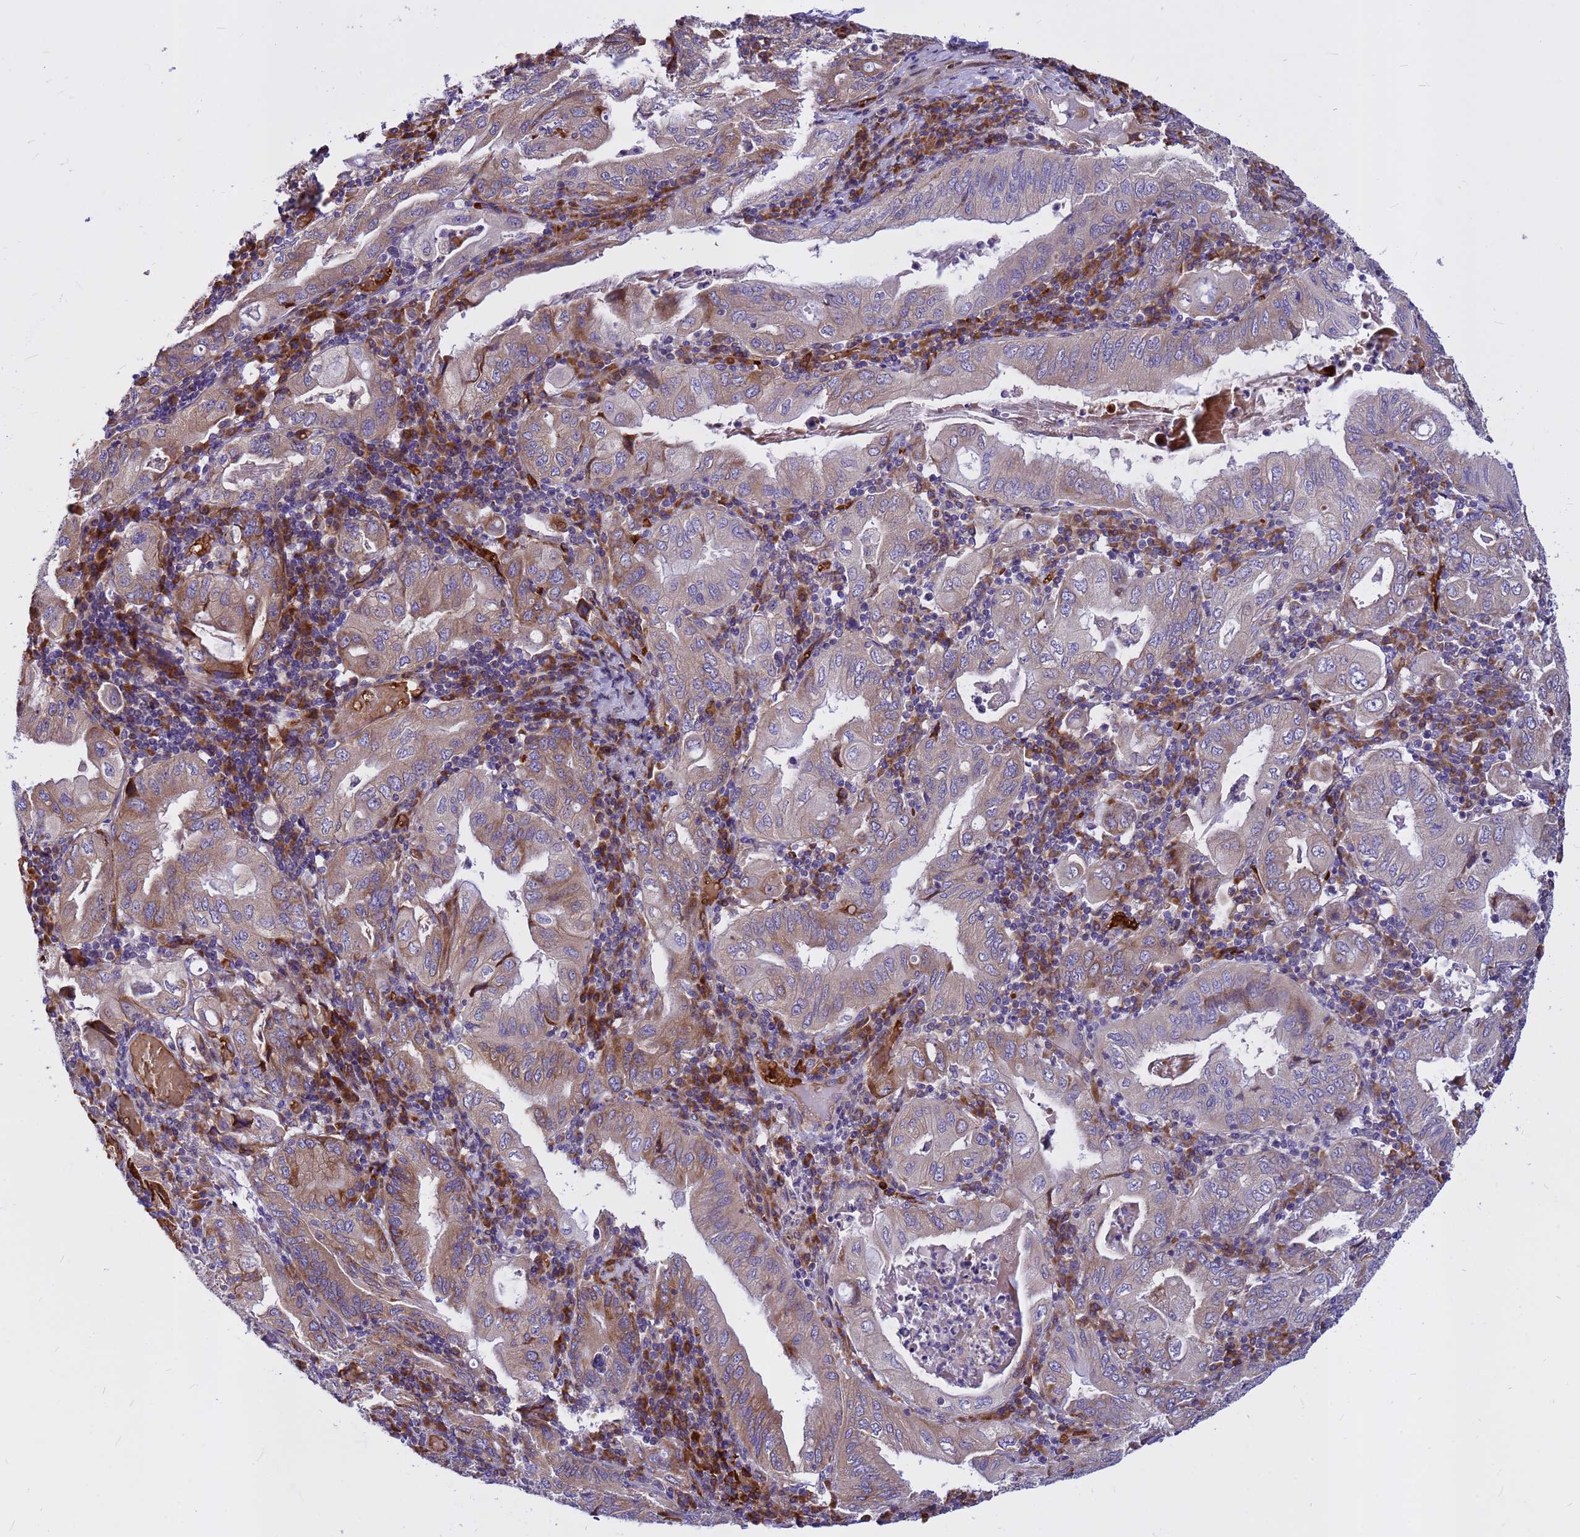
{"staining": {"intensity": "moderate", "quantity": "<25%", "location": "cytoplasmic/membranous"}, "tissue": "stomach cancer", "cell_type": "Tumor cells", "image_type": "cancer", "snomed": [{"axis": "morphology", "description": "Normal tissue, NOS"}, {"axis": "morphology", "description": "Adenocarcinoma, NOS"}, {"axis": "topography", "description": "Esophagus"}, {"axis": "topography", "description": "Stomach, upper"}, {"axis": "topography", "description": "Peripheral nerve tissue"}], "caption": "IHC (DAB (3,3'-diaminobenzidine)) staining of human stomach cancer displays moderate cytoplasmic/membranous protein expression in about <25% of tumor cells.", "gene": "ZNF669", "patient": {"sex": "male", "age": 62}}